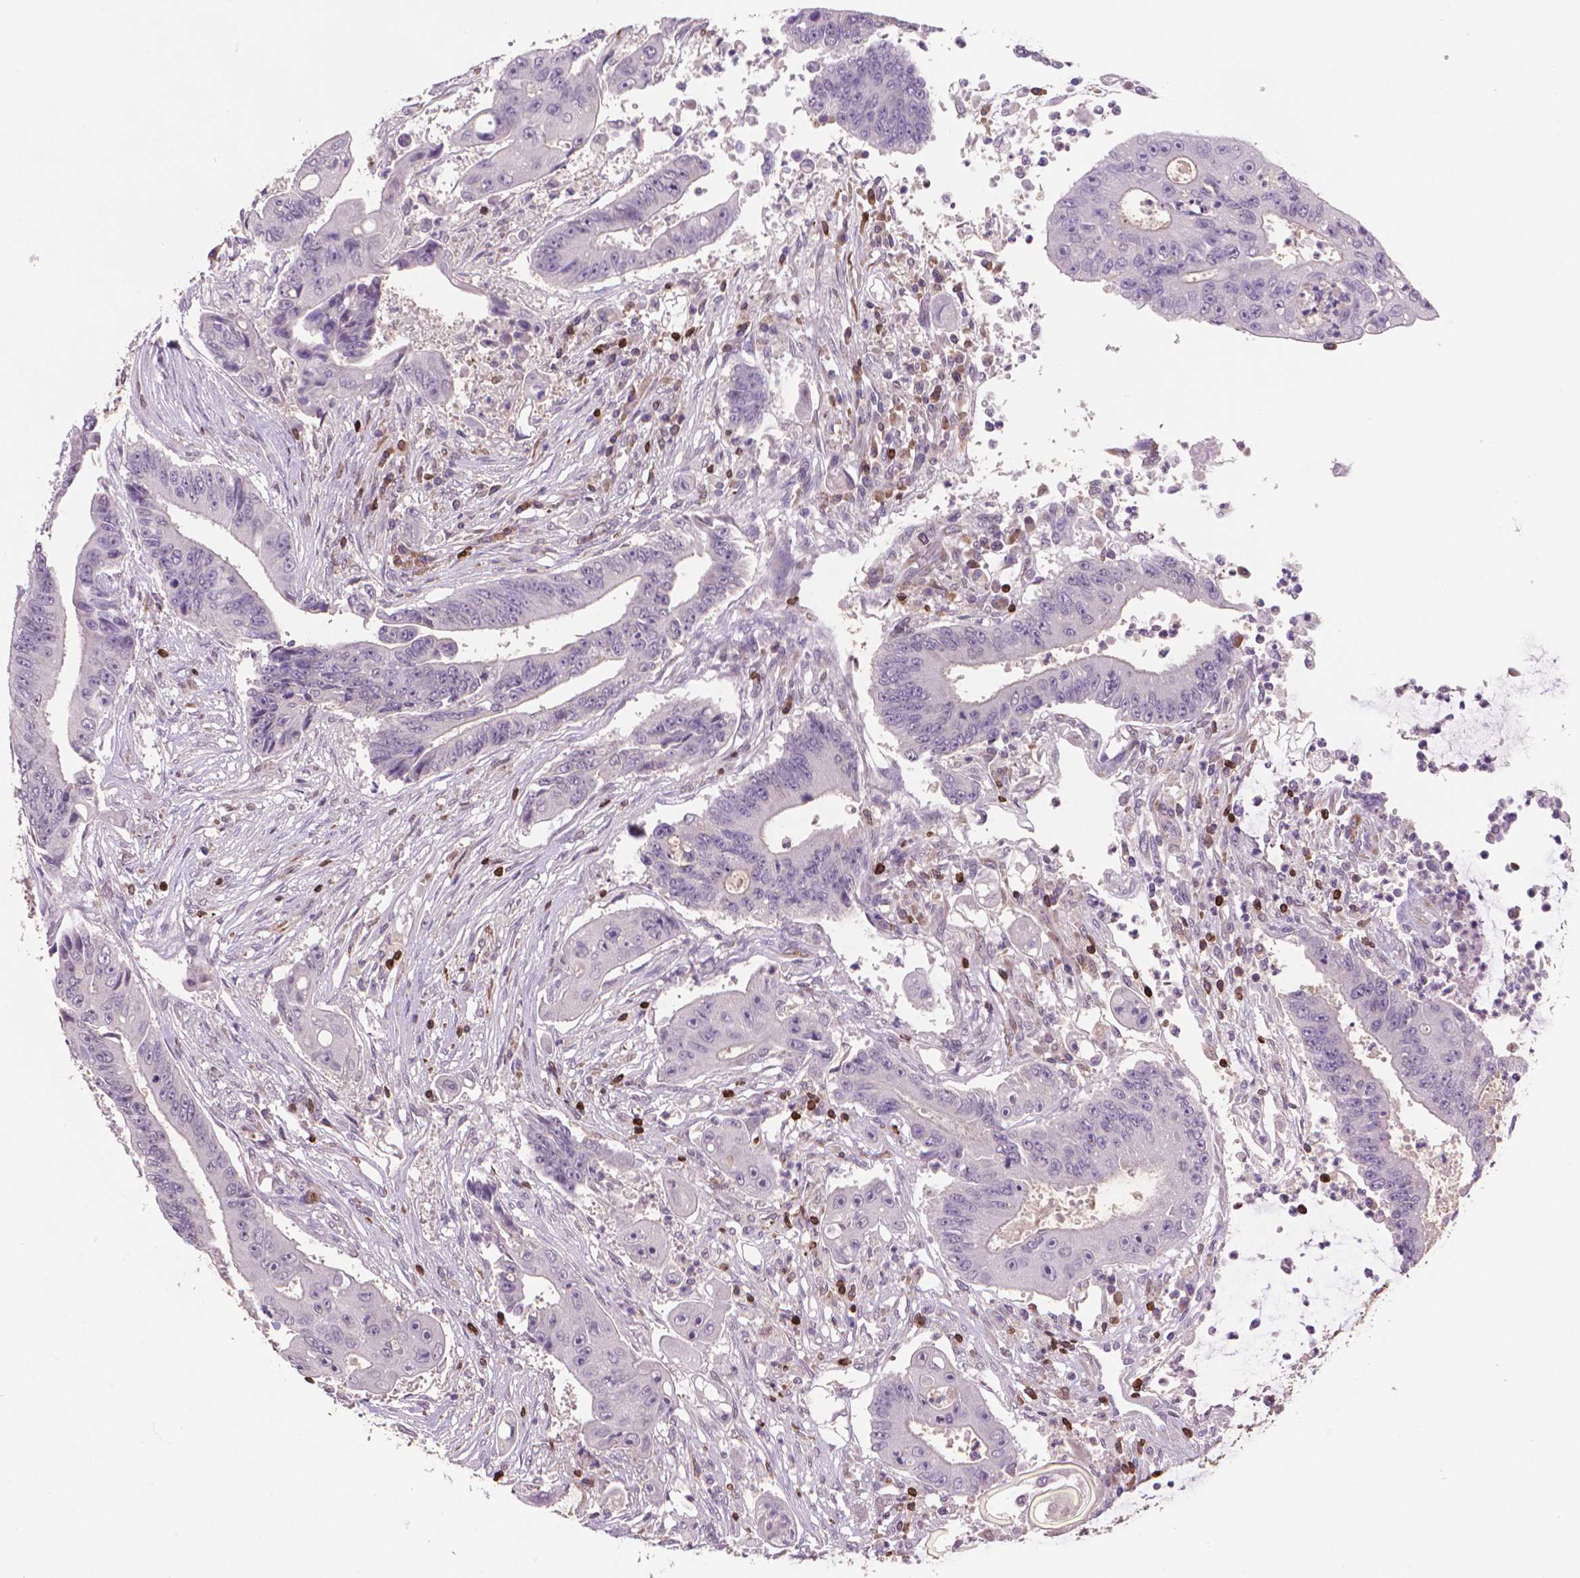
{"staining": {"intensity": "negative", "quantity": "none", "location": "none"}, "tissue": "colorectal cancer", "cell_type": "Tumor cells", "image_type": "cancer", "snomed": [{"axis": "morphology", "description": "Adenocarcinoma, NOS"}, {"axis": "topography", "description": "Rectum"}], "caption": "A histopathology image of colorectal cancer stained for a protein displays no brown staining in tumor cells.", "gene": "BCL2", "patient": {"sex": "male", "age": 54}}